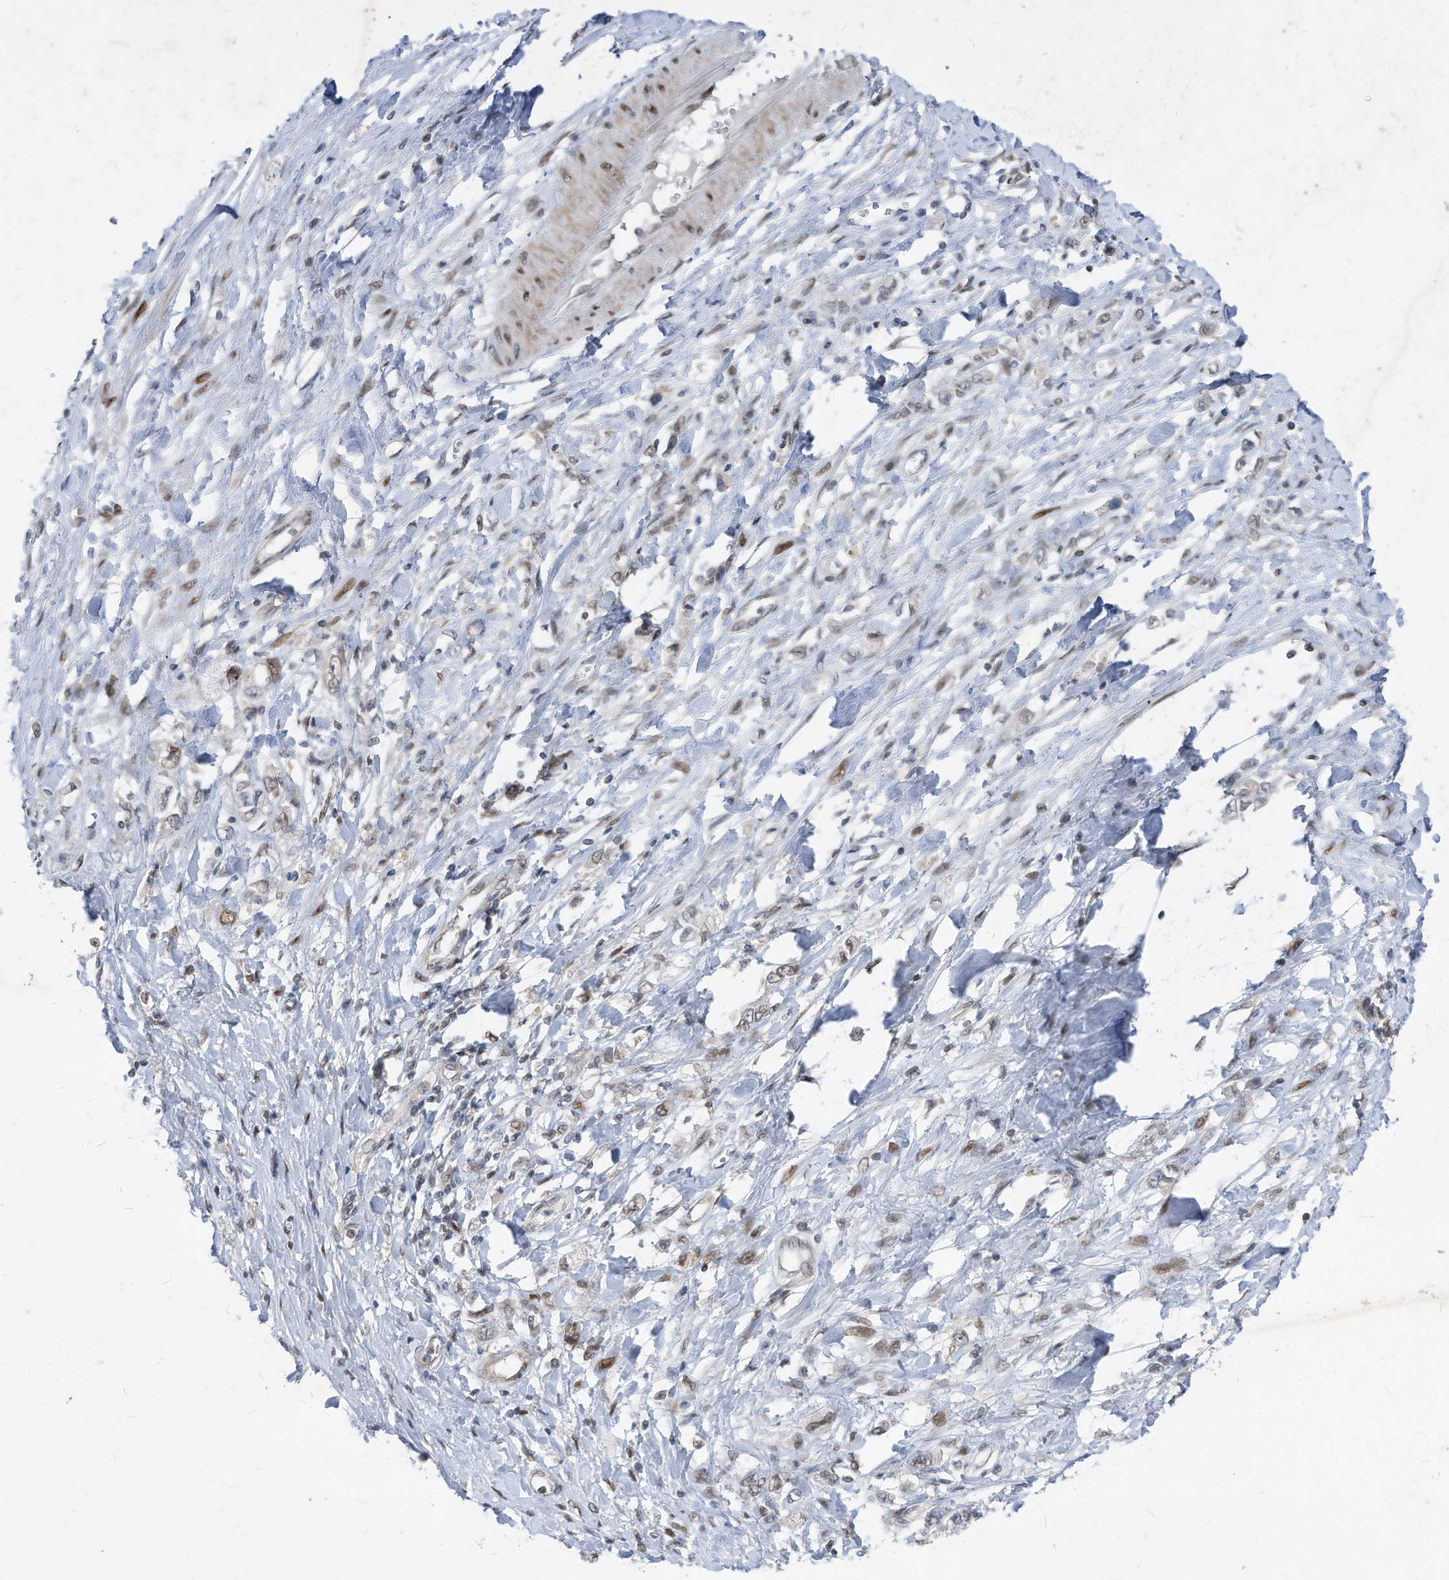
{"staining": {"intensity": "weak", "quantity": "<25%", "location": "nuclear"}, "tissue": "stomach cancer", "cell_type": "Tumor cells", "image_type": "cancer", "snomed": [{"axis": "morphology", "description": "Adenocarcinoma, NOS"}, {"axis": "topography", "description": "Stomach"}], "caption": "The histopathology image reveals no significant positivity in tumor cells of stomach cancer (adenocarcinoma). (Brightfield microscopy of DAB (3,3'-diaminobenzidine) IHC at high magnification).", "gene": "KPNB1", "patient": {"sex": "female", "age": 76}}